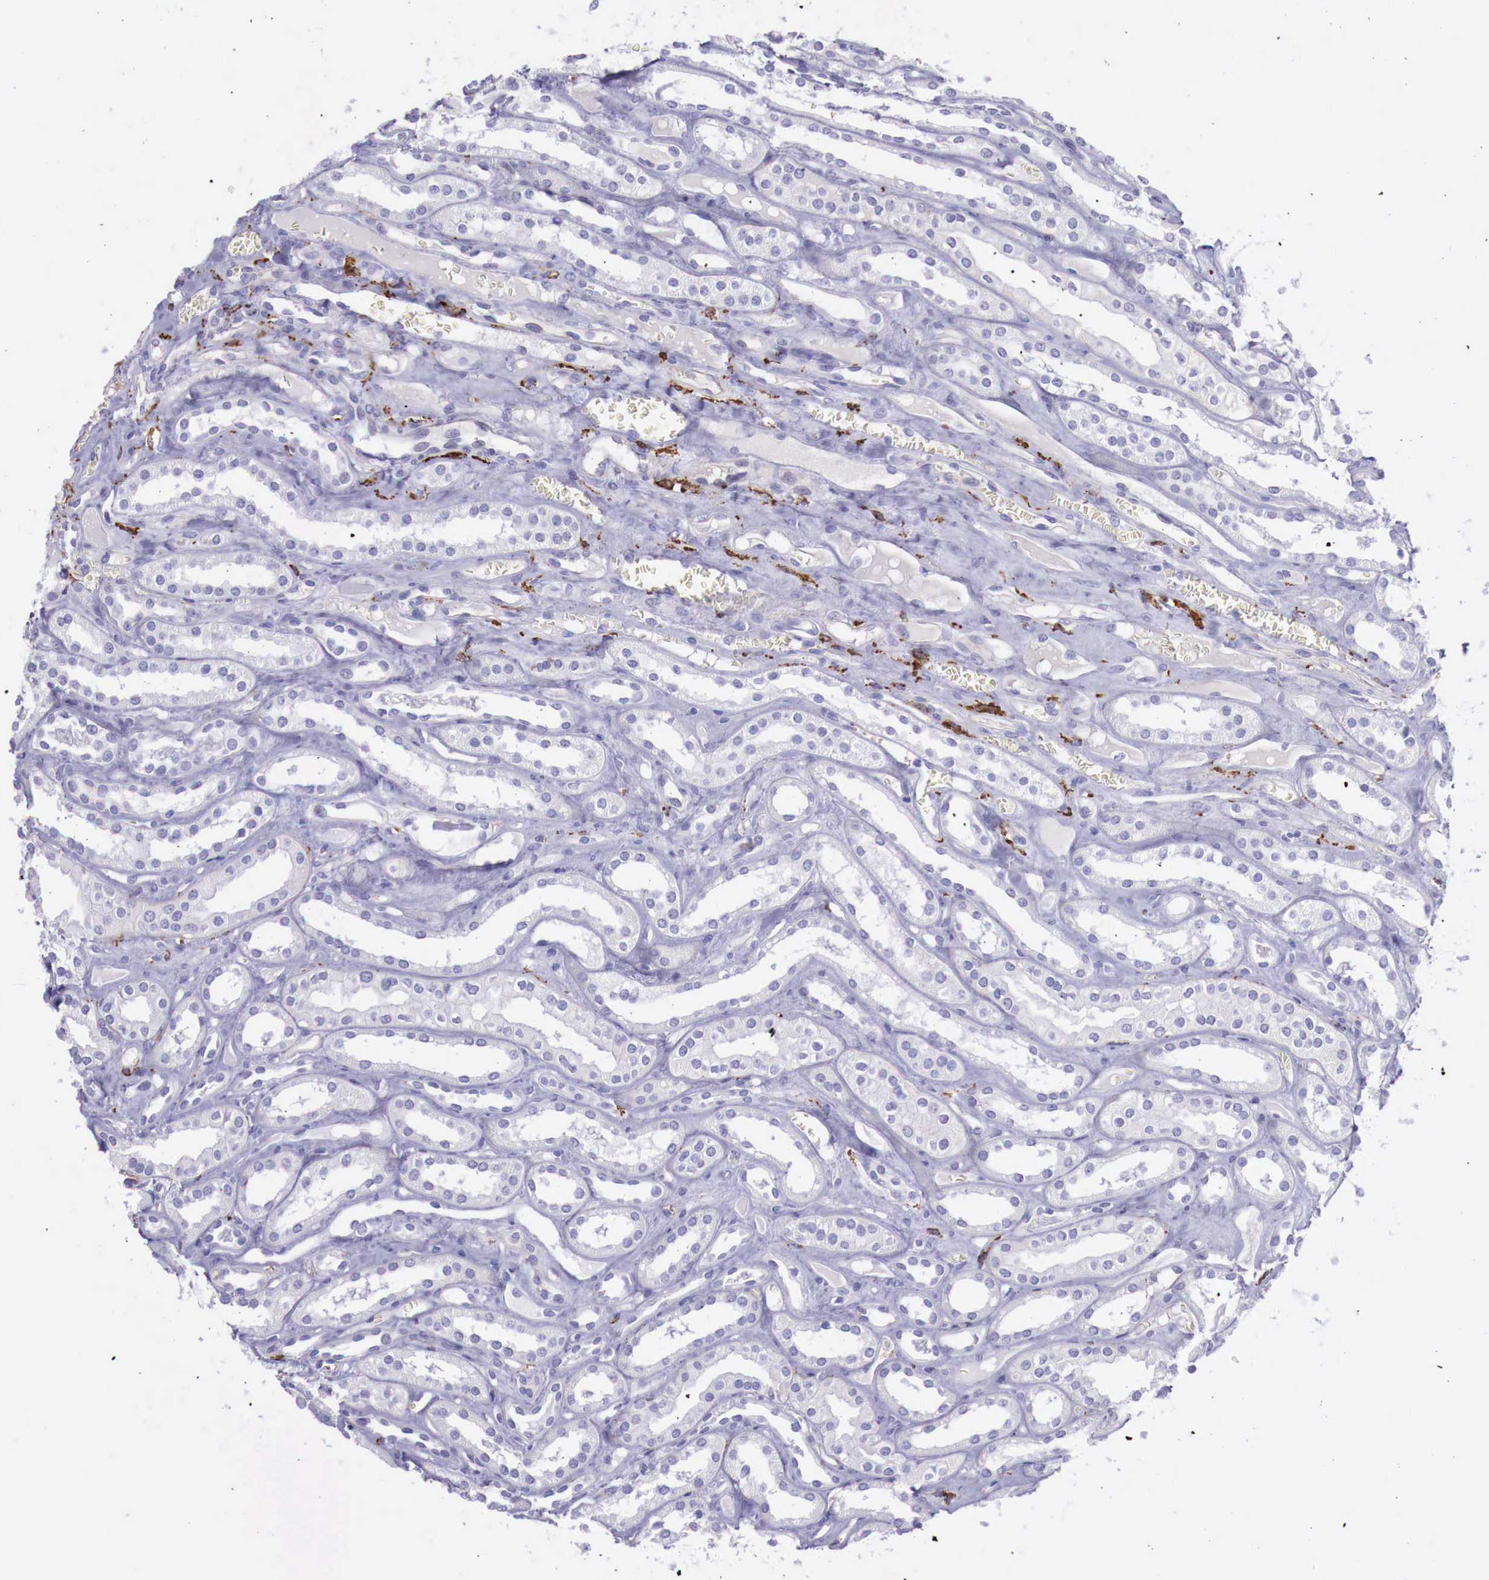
{"staining": {"intensity": "negative", "quantity": "none", "location": "none"}, "tissue": "kidney", "cell_type": "Cells in glomeruli", "image_type": "normal", "snomed": [{"axis": "morphology", "description": "Normal tissue, NOS"}, {"axis": "topography", "description": "Kidney"}], "caption": "The image exhibits no significant positivity in cells in glomeruli of kidney. The staining was performed using DAB (3,3'-diaminobenzidine) to visualize the protein expression in brown, while the nuclei were stained in blue with hematoxylin (Magnification: 20x).", "gene": "MSR1", "patient": {"sex": "female", "age": 52}}